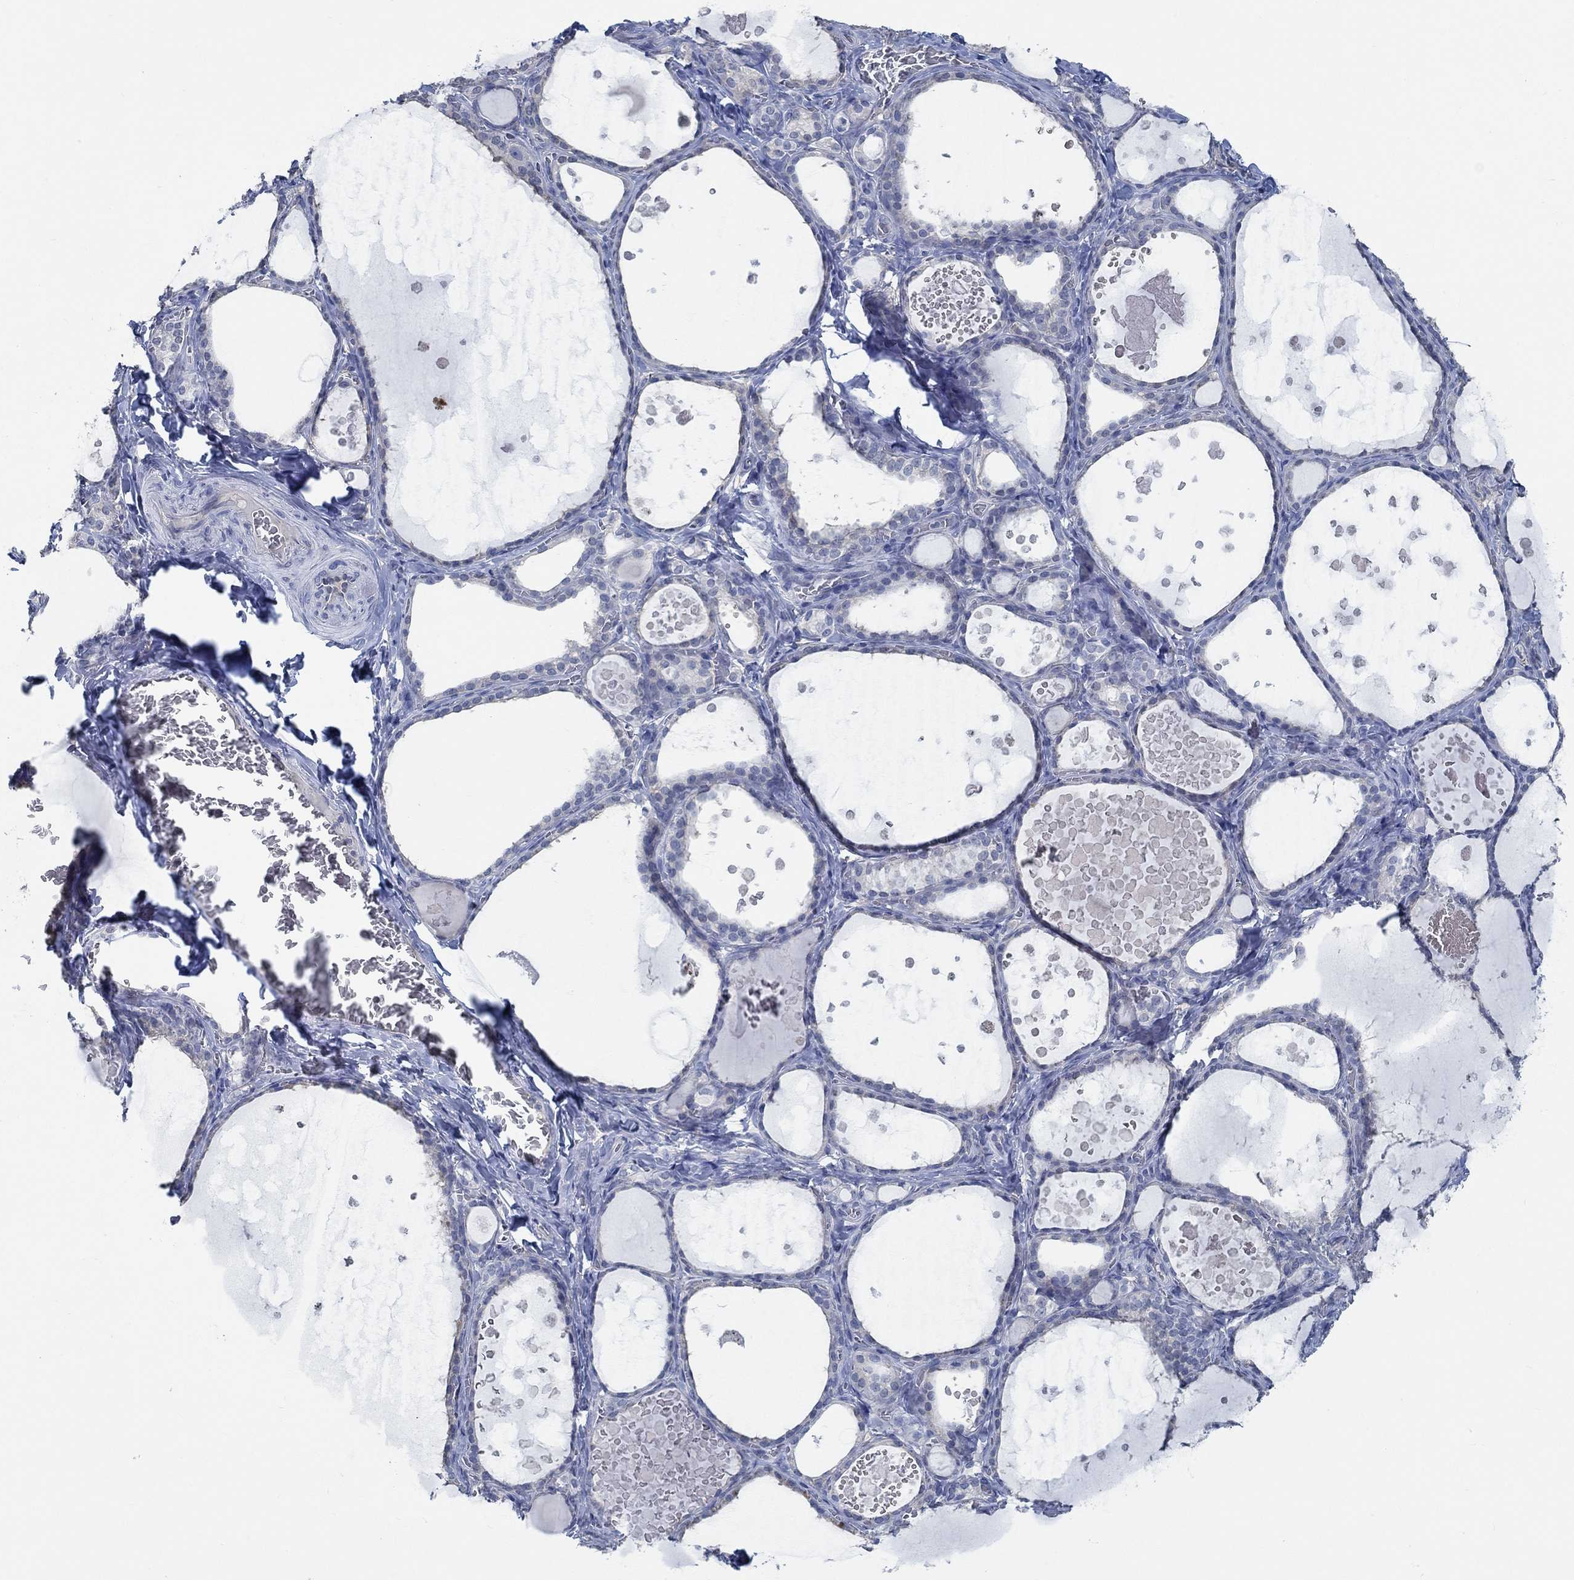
{"staining": {"intensity": "negative", "quantity": "none", "location": "none"}, "tissue": "thyroid gland", "cell_type": "Glandular cells", "image_type": "normal", "snomed": [{"axis": "morphology", "description": "Normal tissue, NOS"}, {"axis": "topography", "description": "Thyroid gland"}], "caption": "This is a histopathology image of immunohistochemistry staining of benign thyroid gland, which shows no staining in glandular cells.", "gene": "TEKT4", "patient": {"sex": "female", "age": 56}}